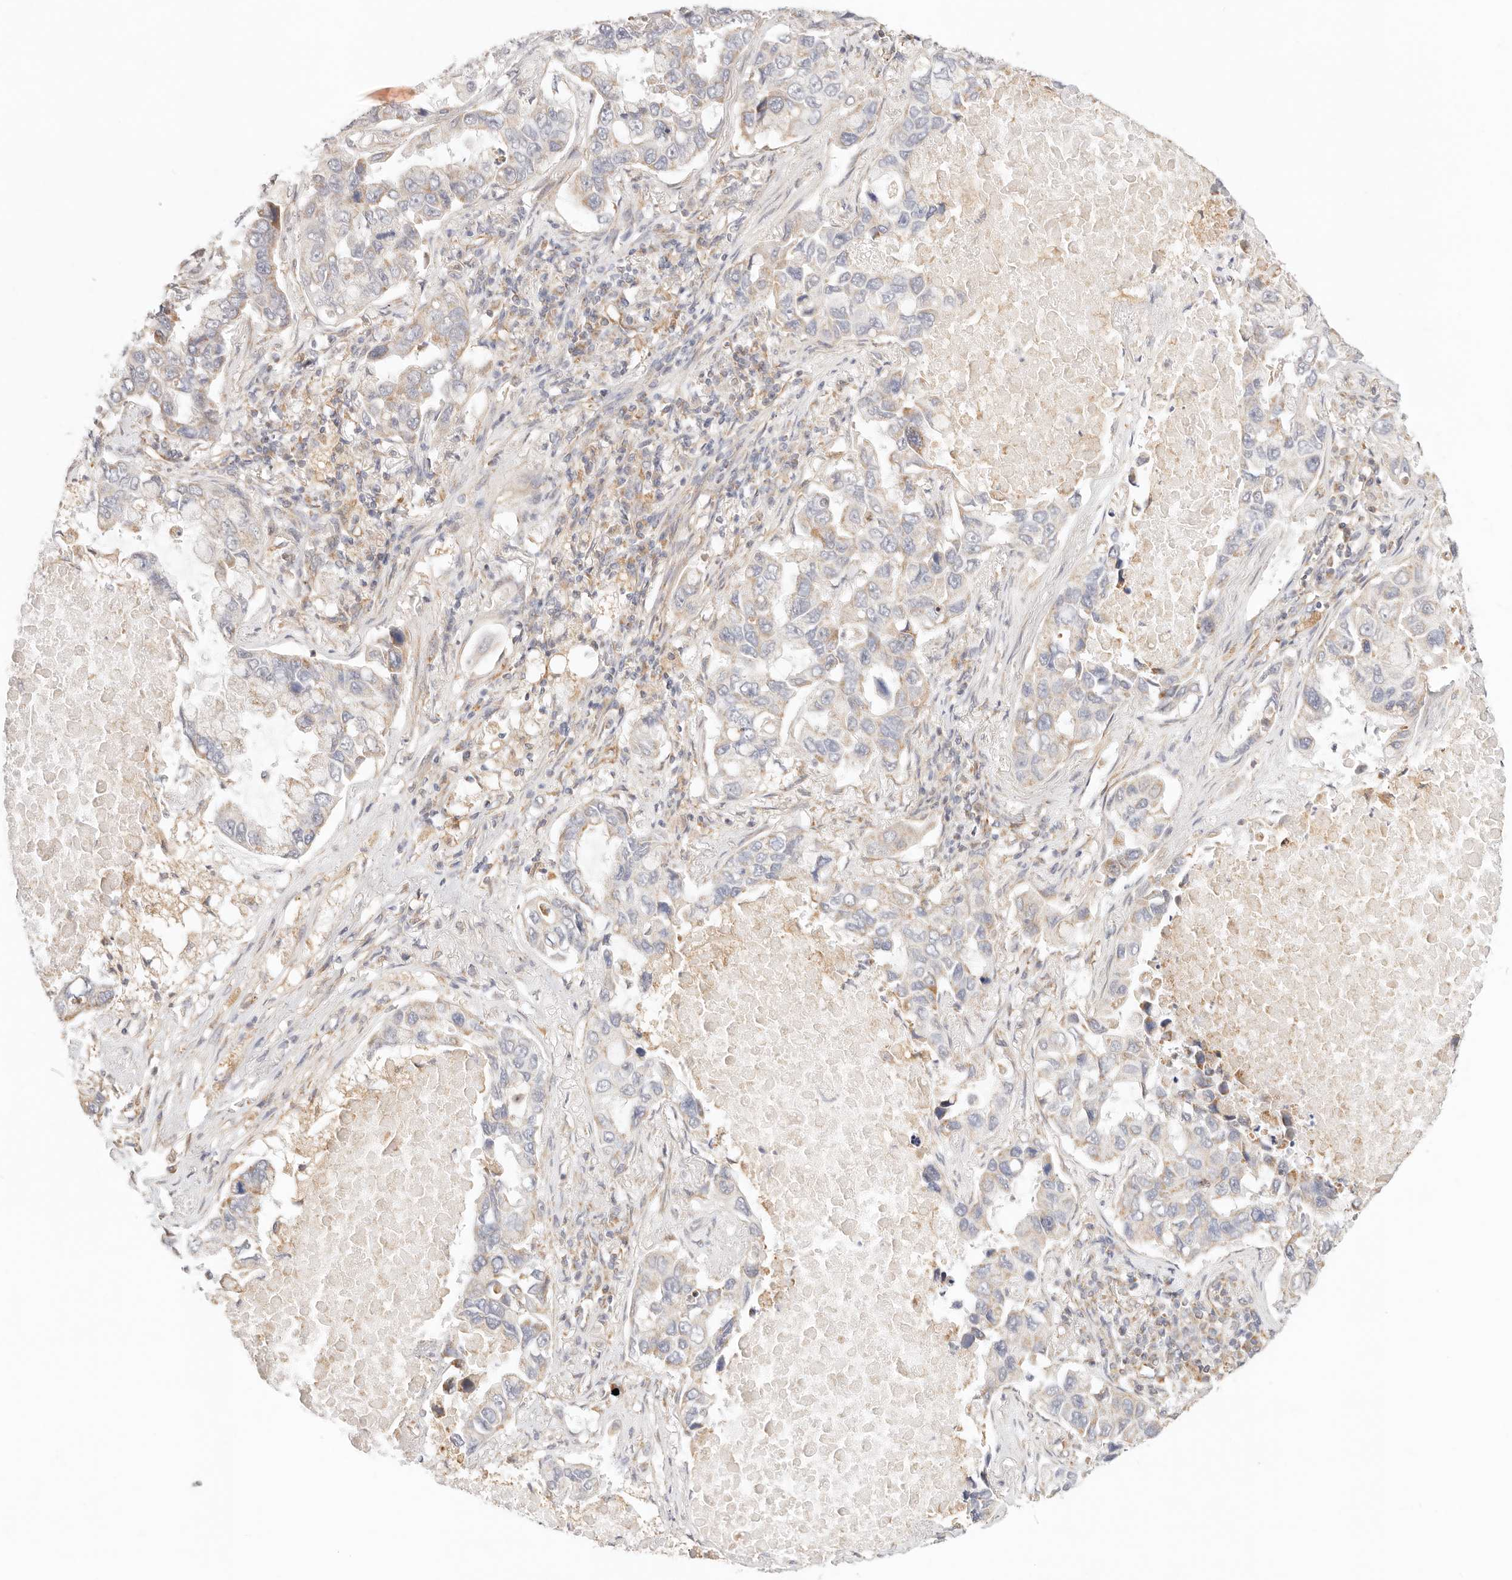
{"staining": {"intensity": "weak", "quantity": "<25%", "location": "cytoplasmic/membranous"}, "tissue": "lung cancer", "cell_type": "Tumor cells", "image_type": "cancer", "snomed": [{"axis": "morphology", "description": "Adenocarcinoma, NOS"}, {"axis": "topography", "description": "Lung"}], "caption": "Immunohistochemistry (IHC) micrograph of neoplastic tissue: lung cancer stained with DAB (3,3'-diaminobenzidine) shows no significant protein staining in tumor cells.", "gene": "ZC3H11A", "patient": {"sex": "male", "age": 64}}